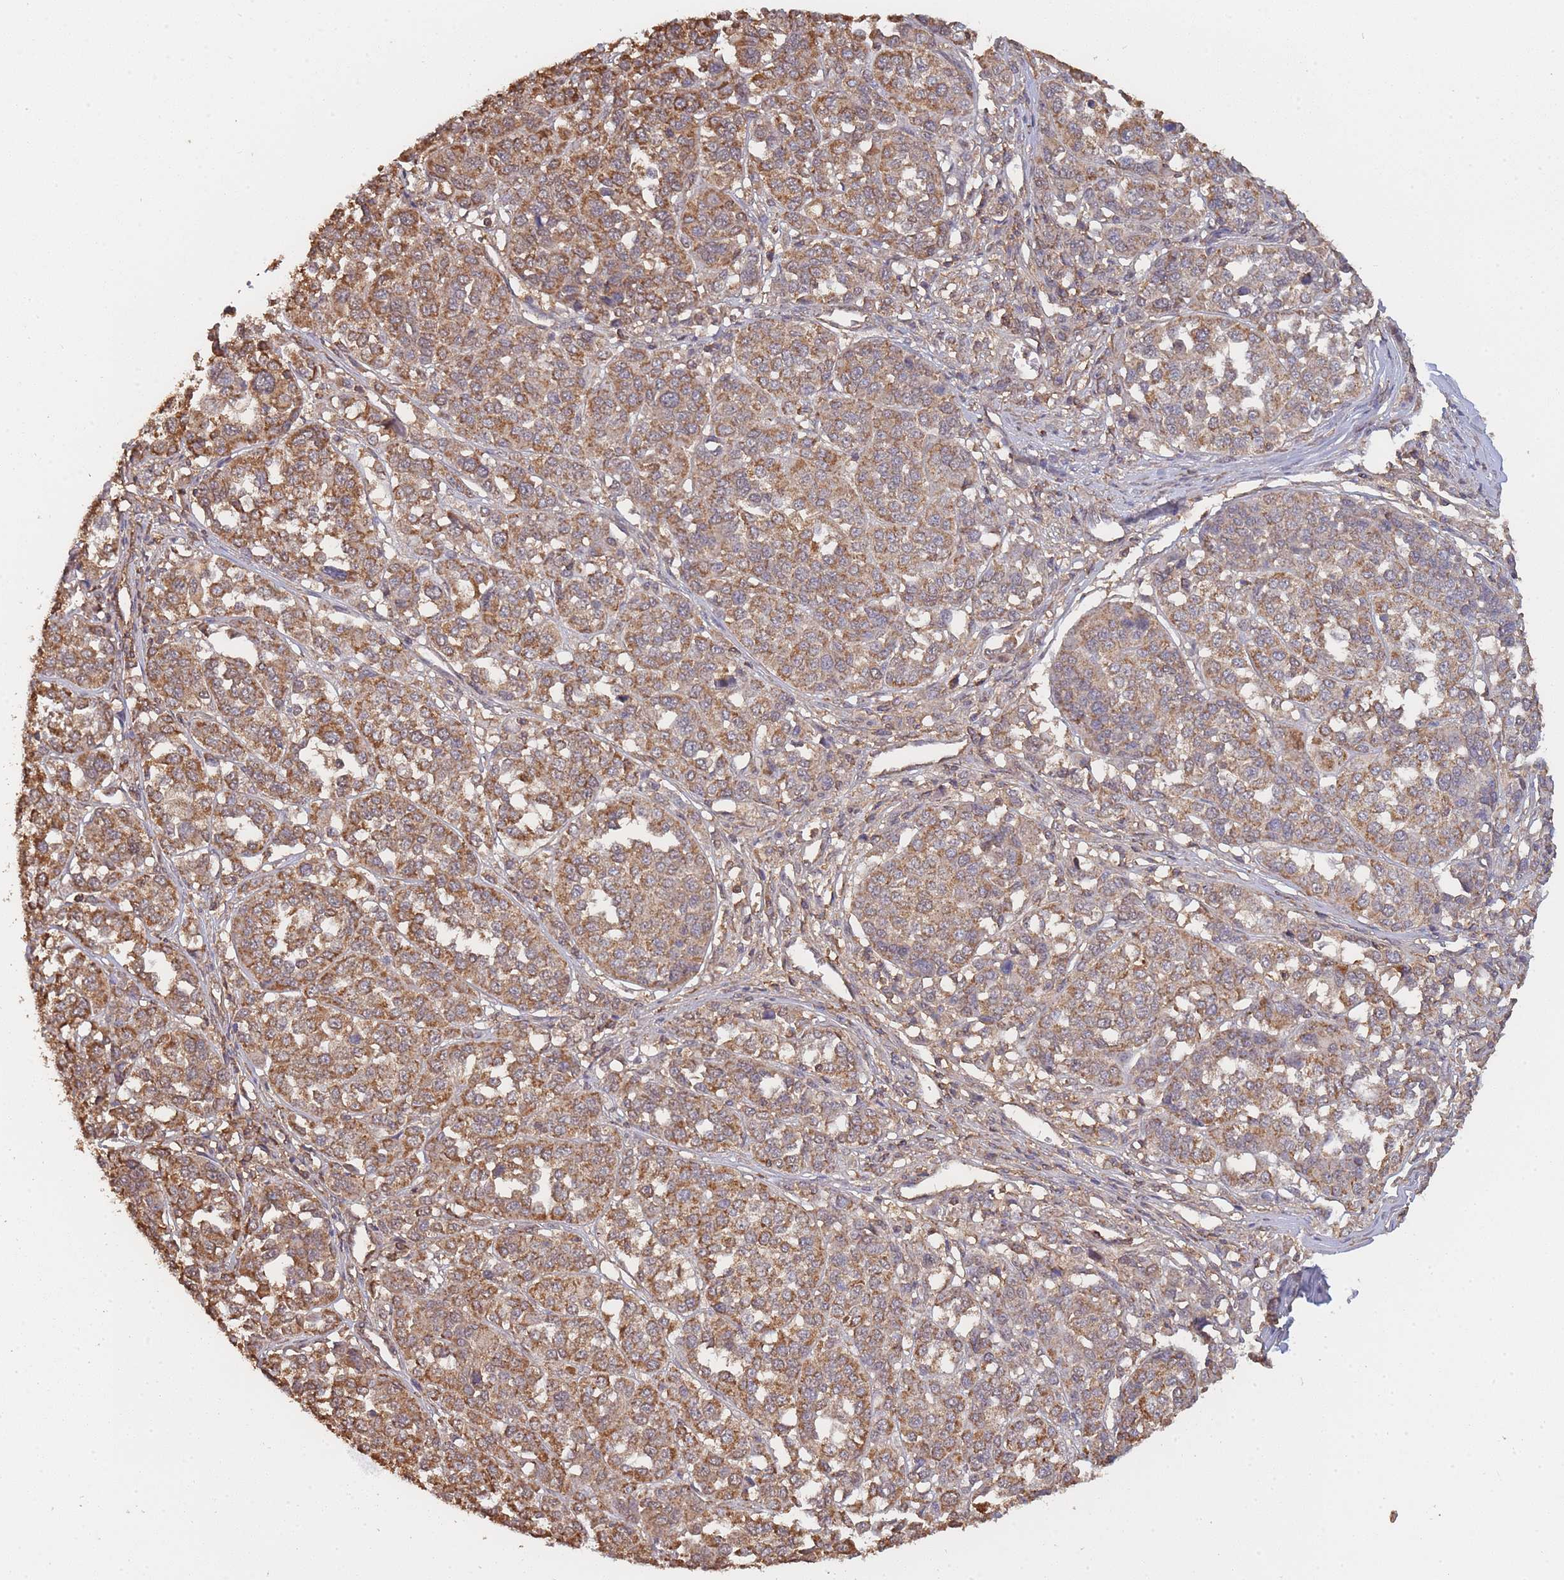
{"staining": {"intensity": "moderate", "quantity": ">75%", "location": "cytoplasmic/membranous"}, "tissue": "melanoma", "cell_type": "Tumor cells", "image_type": "cancer", "snomed": [{"axis": "morphology", "description": "Malignant melanoma, Metastatic site"}, {"axis": "topography", "description": "Lymph node"}], "caption": "The photomicrograph shows staining of malignant melanoma (metastatic site), revealing moderate cytoplasmic/membranous protein staining (brown color) within tumor cells.", "gene": "METRN", "patient": {"sex": "male", "age": 44}}